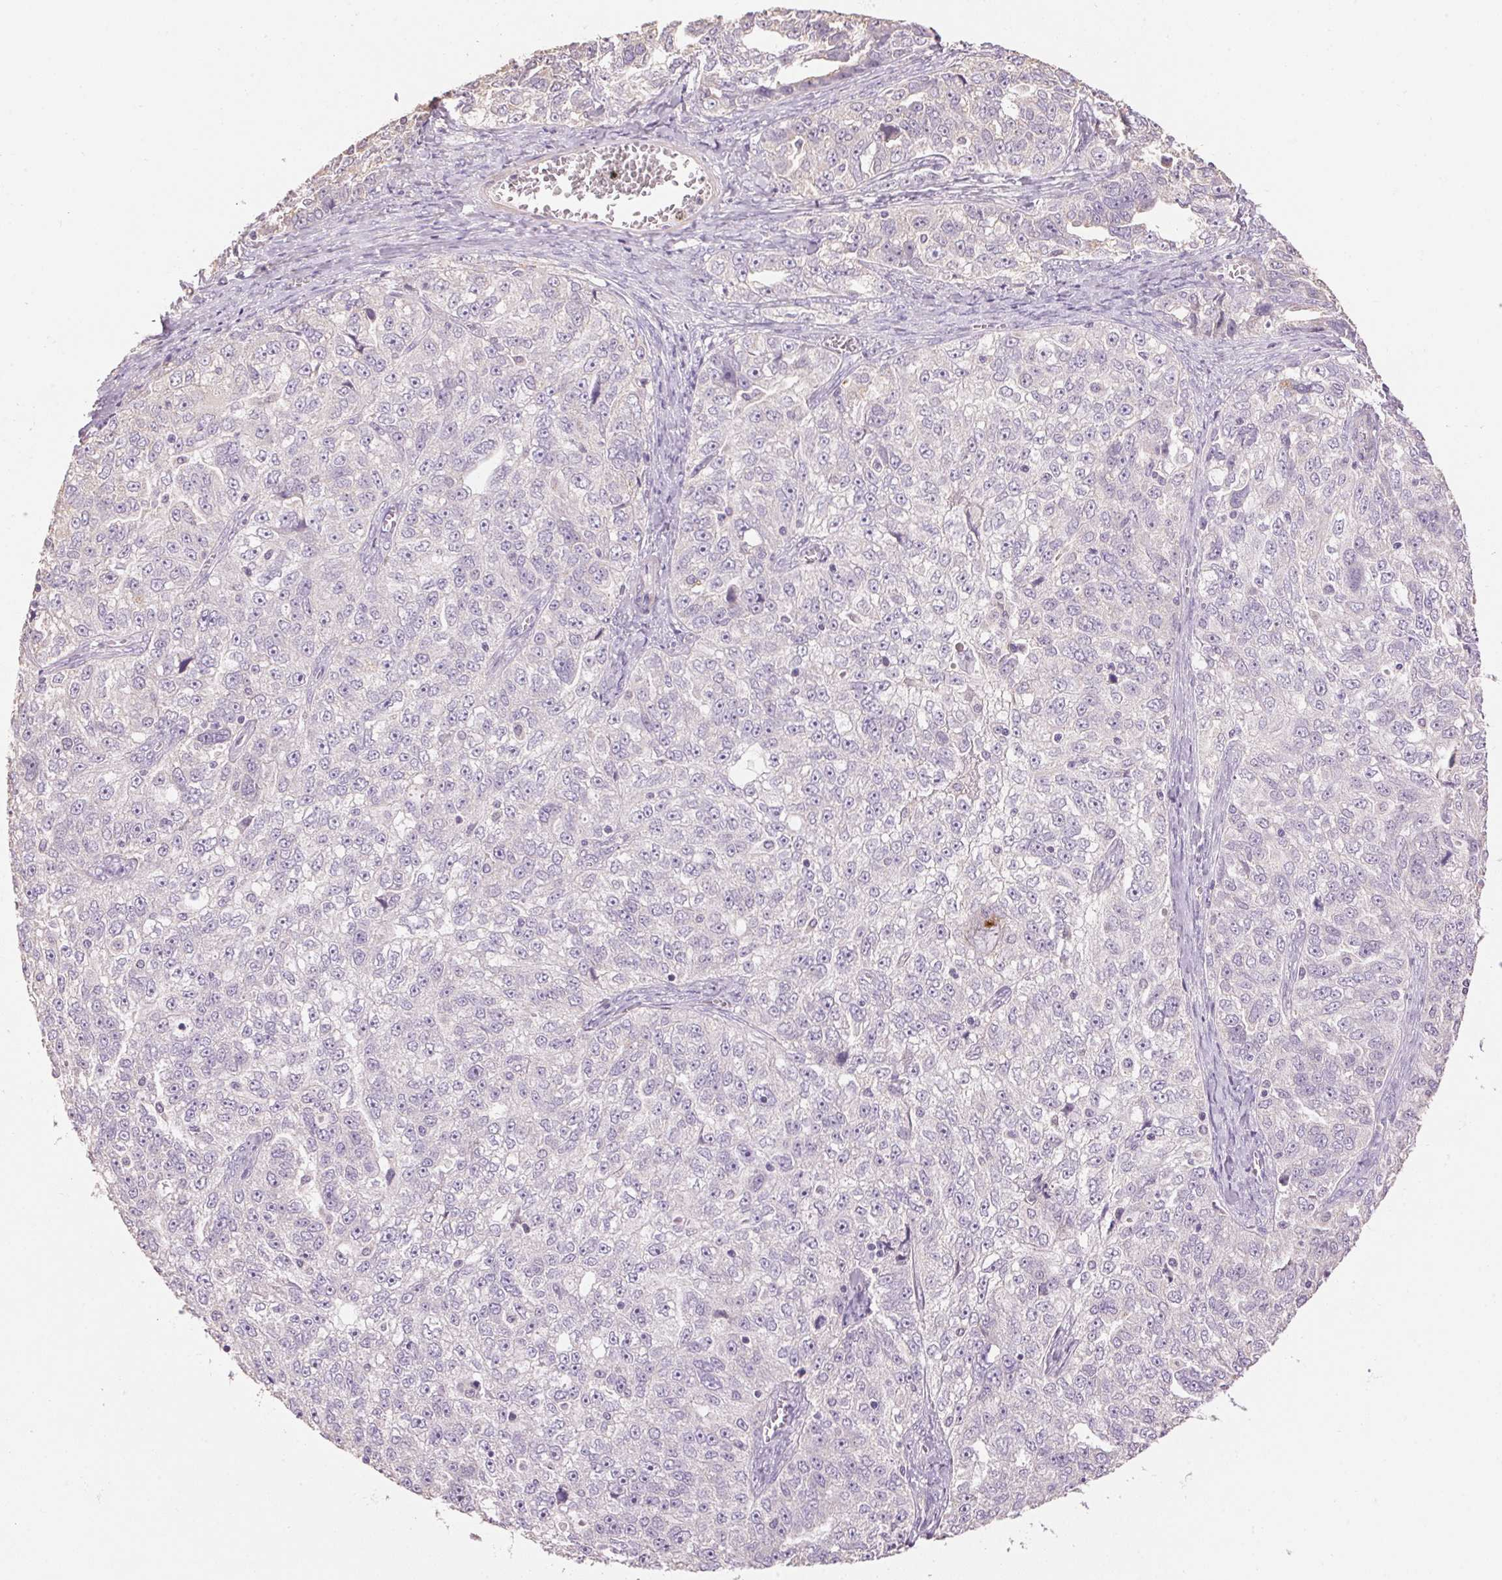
{"staining": {"intensity": "negative", "quantity": "none", "location": "none"}, "tissue": "ovarian cancer", "cell_type": "Tumor cells", "image_type": "cancer", "snomed": [{"axis": "morphology", "description": "Cystadenocarcinoma, serous, NOS"}, {"axis": "topography", "description": "Ovary"}], "caption": "This histopathology image is of ovarian cancer (serous cystadenocarcinoma) stained with IHC to label a protein in brown with the nuclei are counter-stained blue. There is no staining in tumor cells. (Stains: DAB IHC with hematoxylin counter stain, Microscopy: brightfield microscopy at high magnification).", "gene": "LYZL6", "patient": {"sex": "female", "age": 51}}